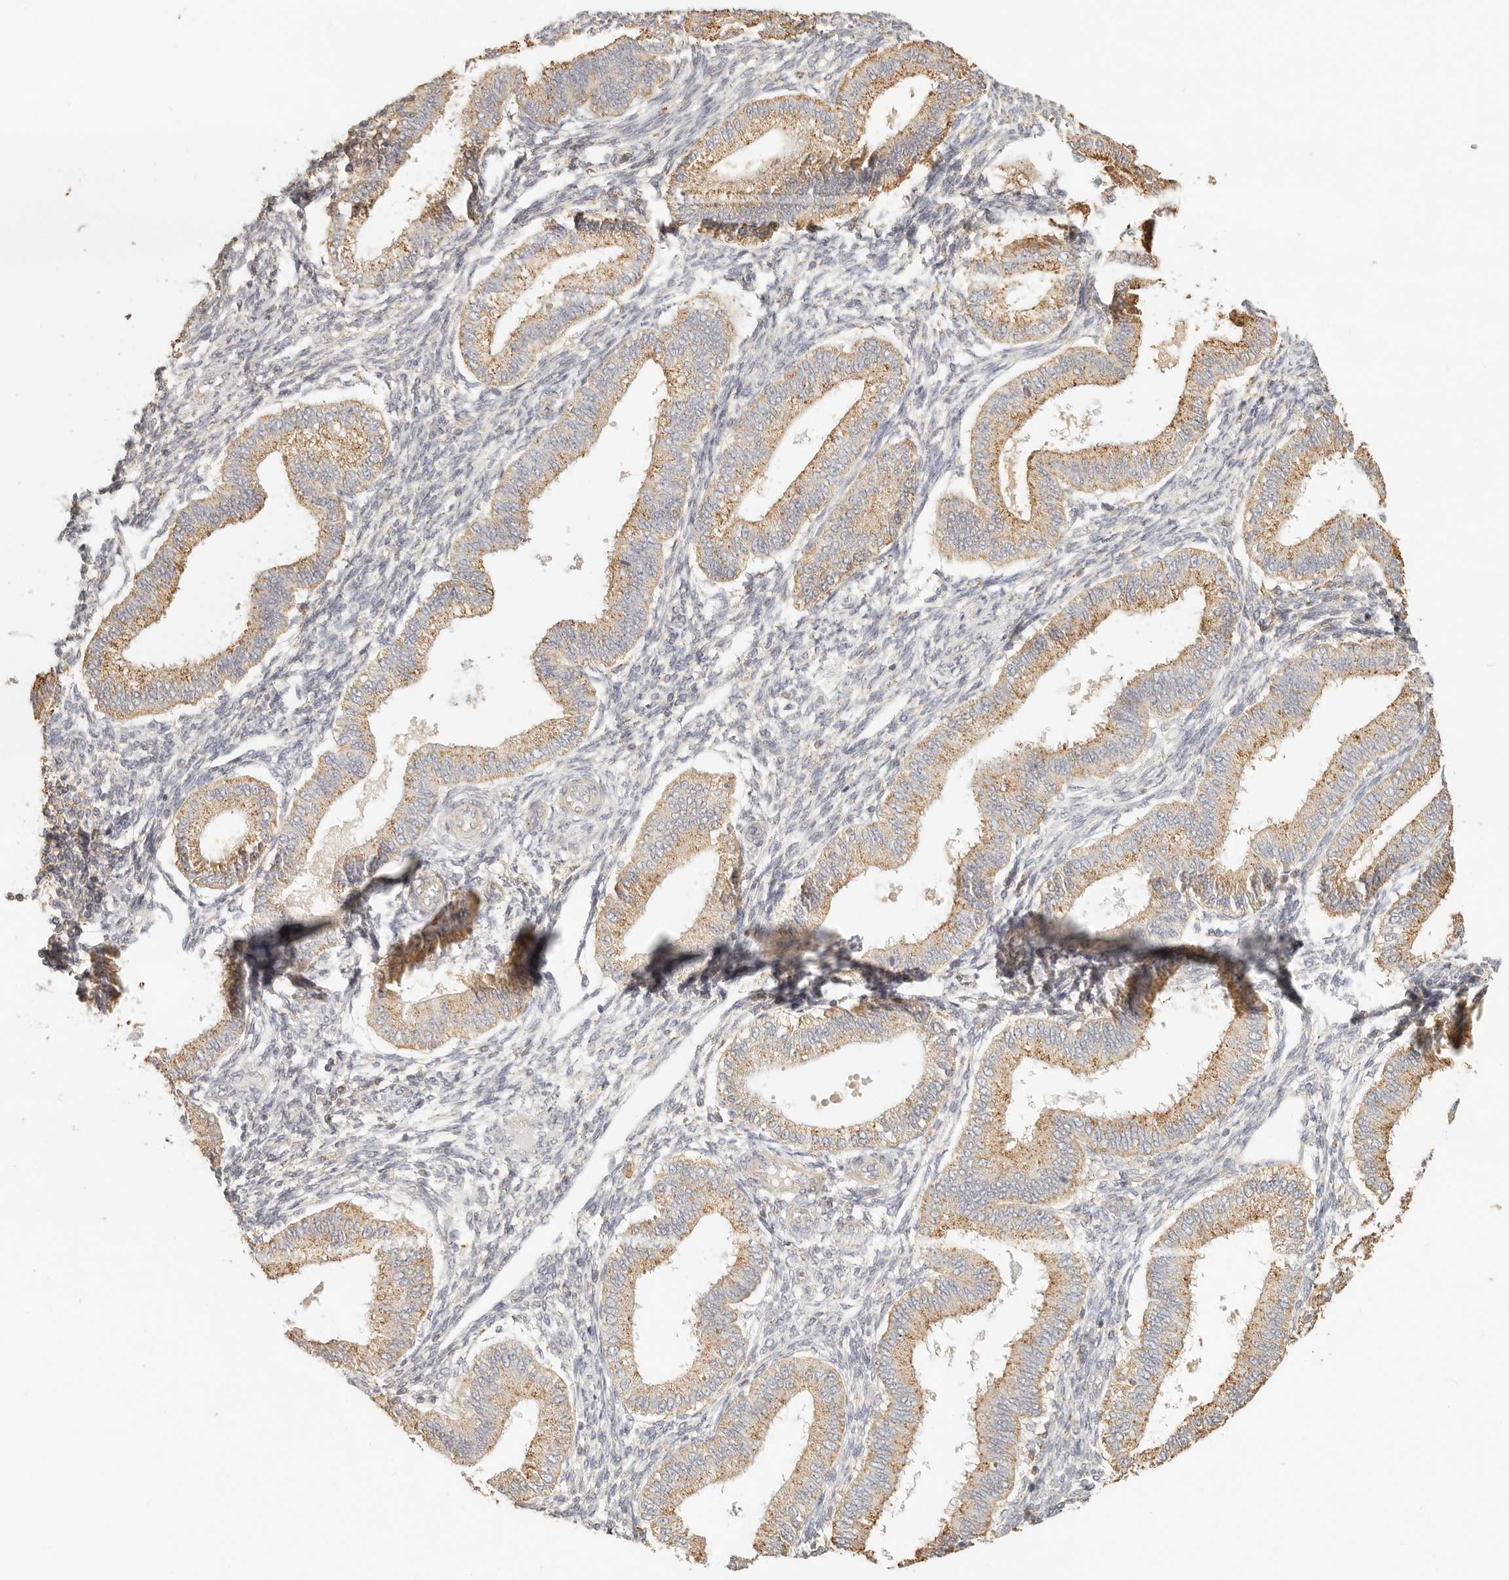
{"staining": {"intensity": "negative", "quantity": "none", "location": "none"}, "tissue": "endometrium", "cell_type": "Cells in endometrial stroma", "image_type": "normal", "snomed": [{"axis": "morphology", "description": "Normal tissue, NOS"}, {"axis": "topography", "description": "Endometrium"}], "caption": "A histopathology image of human endometrium is negative for staining in cells in endometrial stroma. (DAB IHC, high magnification).", "gene": "CNMD", "patient": {"sex": "female", "age": 39}}